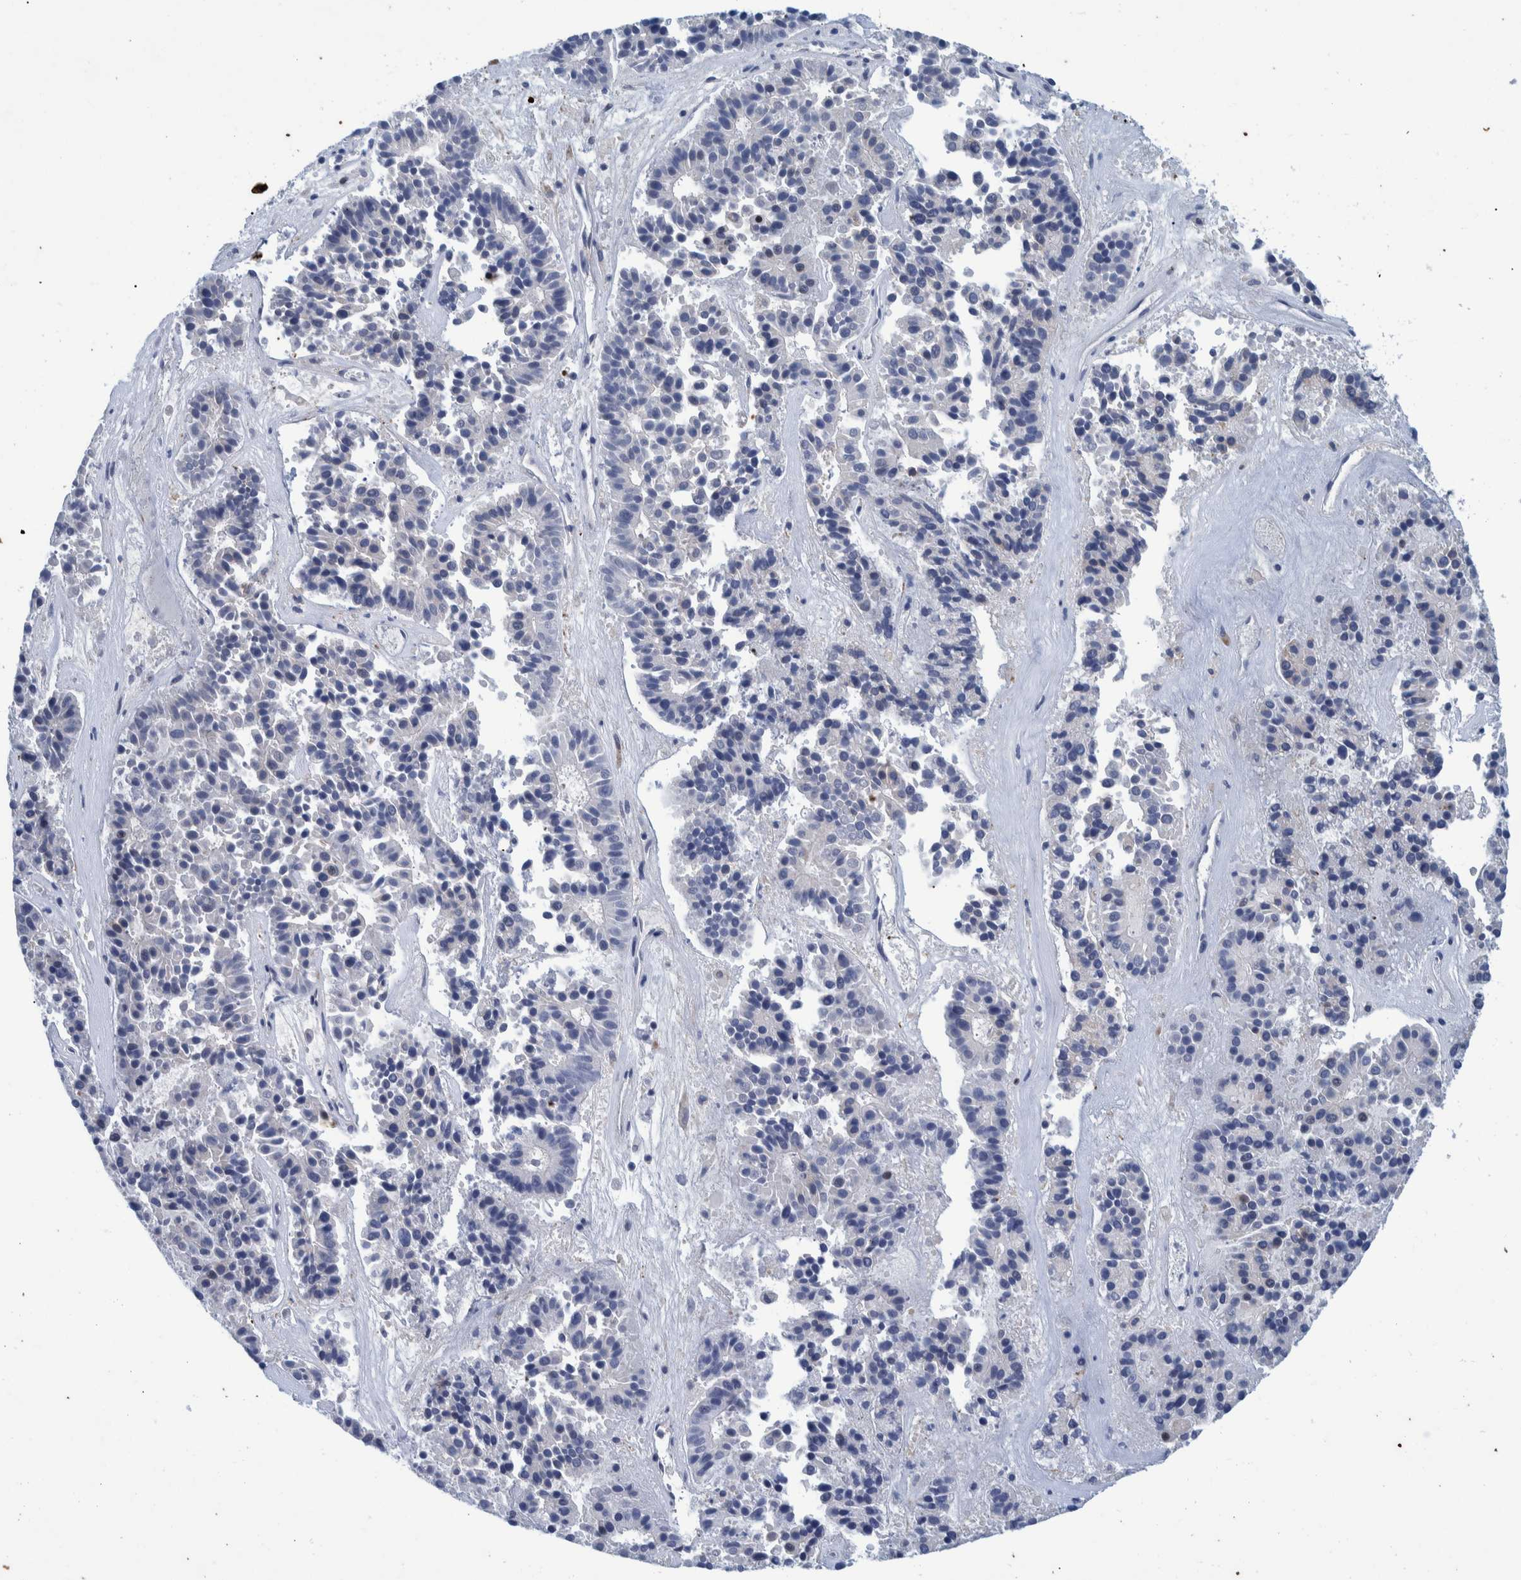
{"staining": {"intensity": "negative", "quantity": "none", "location": "none"}, "tissue": "pancreatic cancer", "cell_type": "Tumor cells", "image_type": "cancer", "snomed": [{"axis": "morphology", "description": "Adenocarcinoma, NOS"}, {"axis": "topography", "description": "Pancreas"}], "caption": "Immunohistochemistry (IHC) of pancreatic cancer (adenocarcinoma) exhibits no staining in tumor cells.", "gene": "MKS1", "patient": {"sex": "male", "age": 50}}